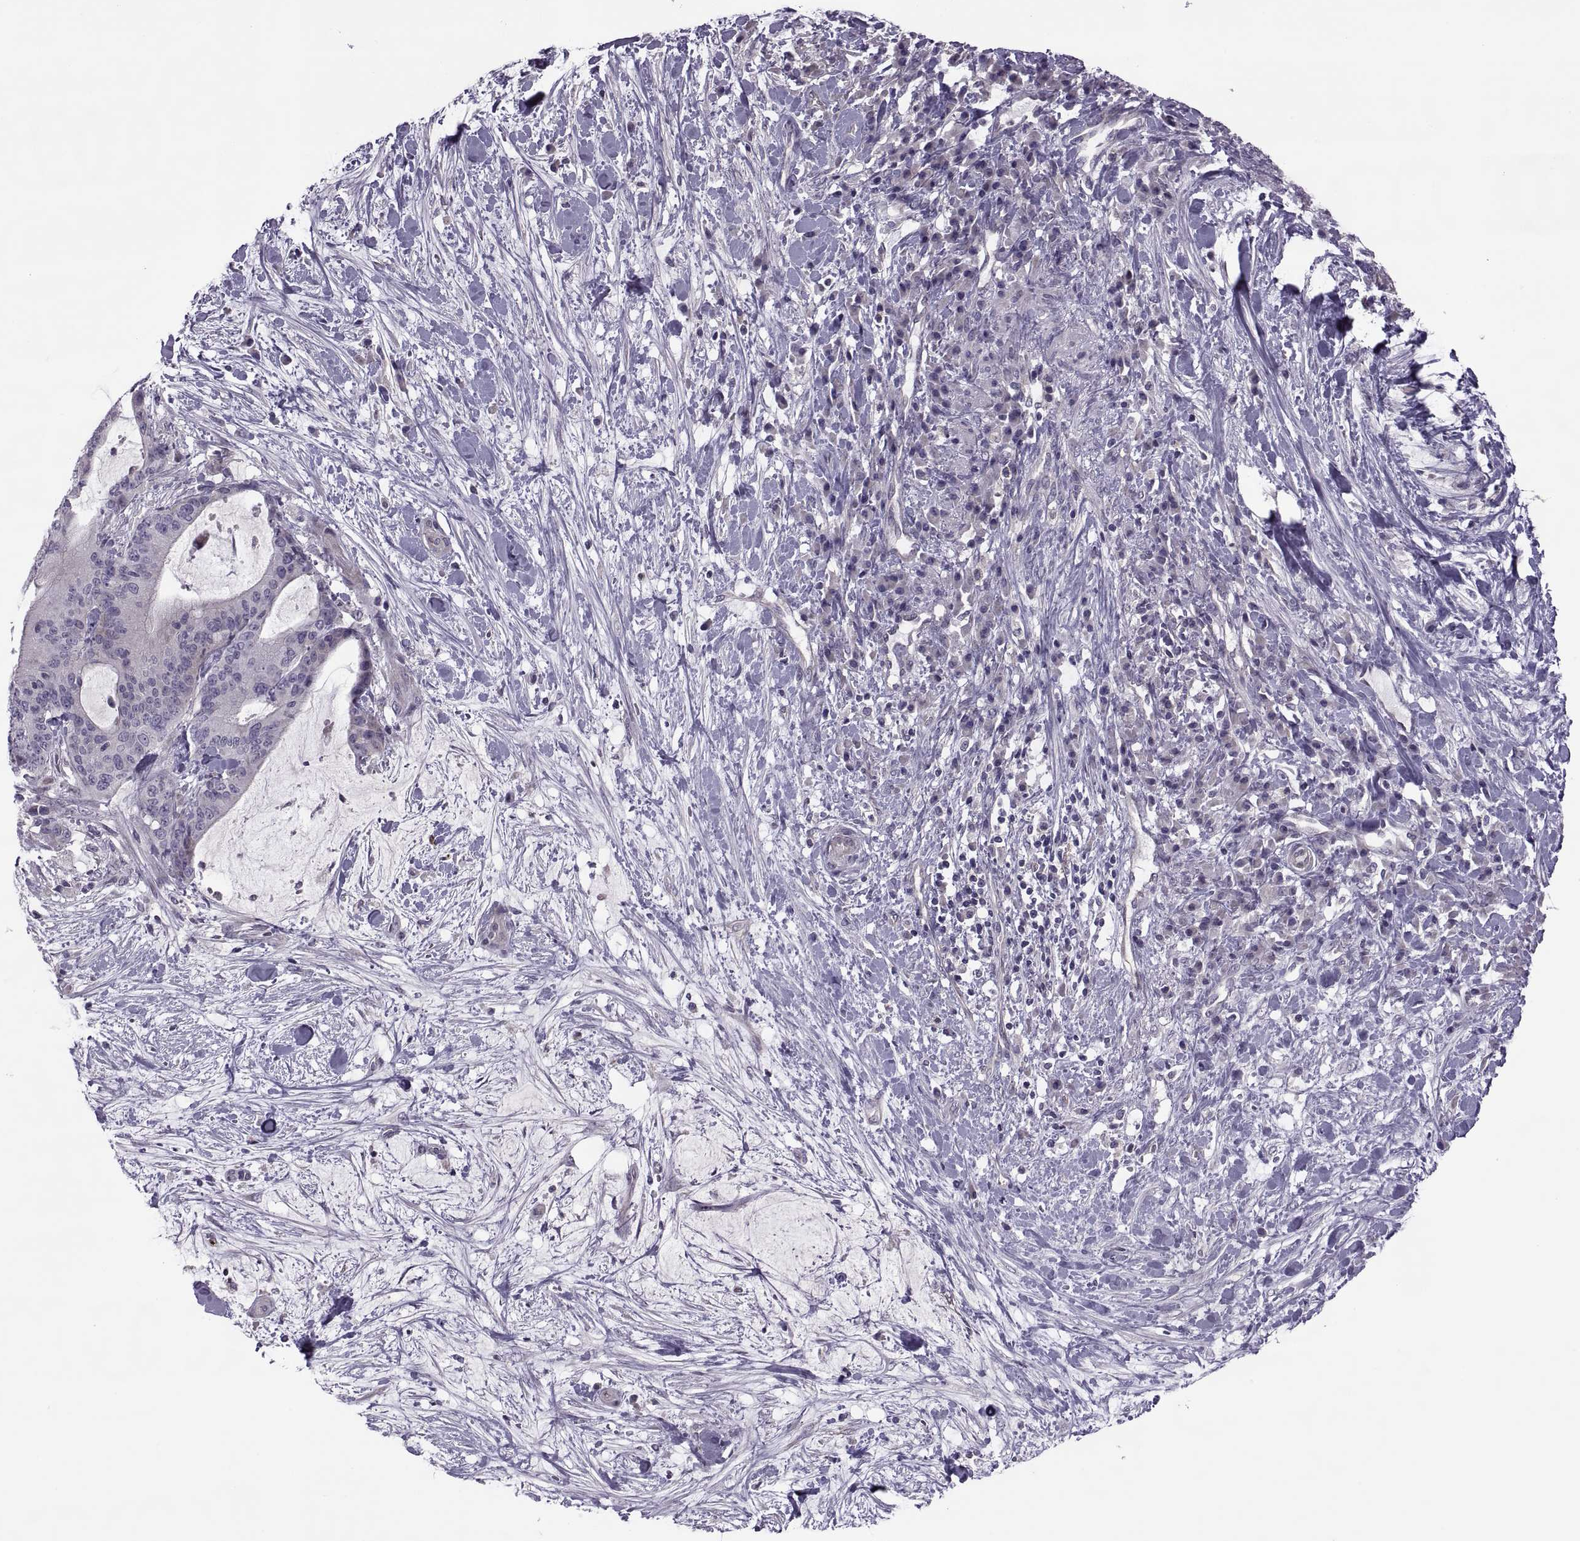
{"staining": {"intensity": "negative", "quantity": "none", "location": "none"}, "tissue": "liver cancer", "cell_type": "Tumor cells", "image_type": "cancer", "snomed": [{"axis": "morphology", "description": "Cholangiocarcinoma"}, {"axis": "topography", "description": "Liver"}], "caption": "Tumor cells show no significant staining in cholangiocarcinoma (liver).", "gene": "ODF3", "patient": {"sex": "female", "age": 73}}